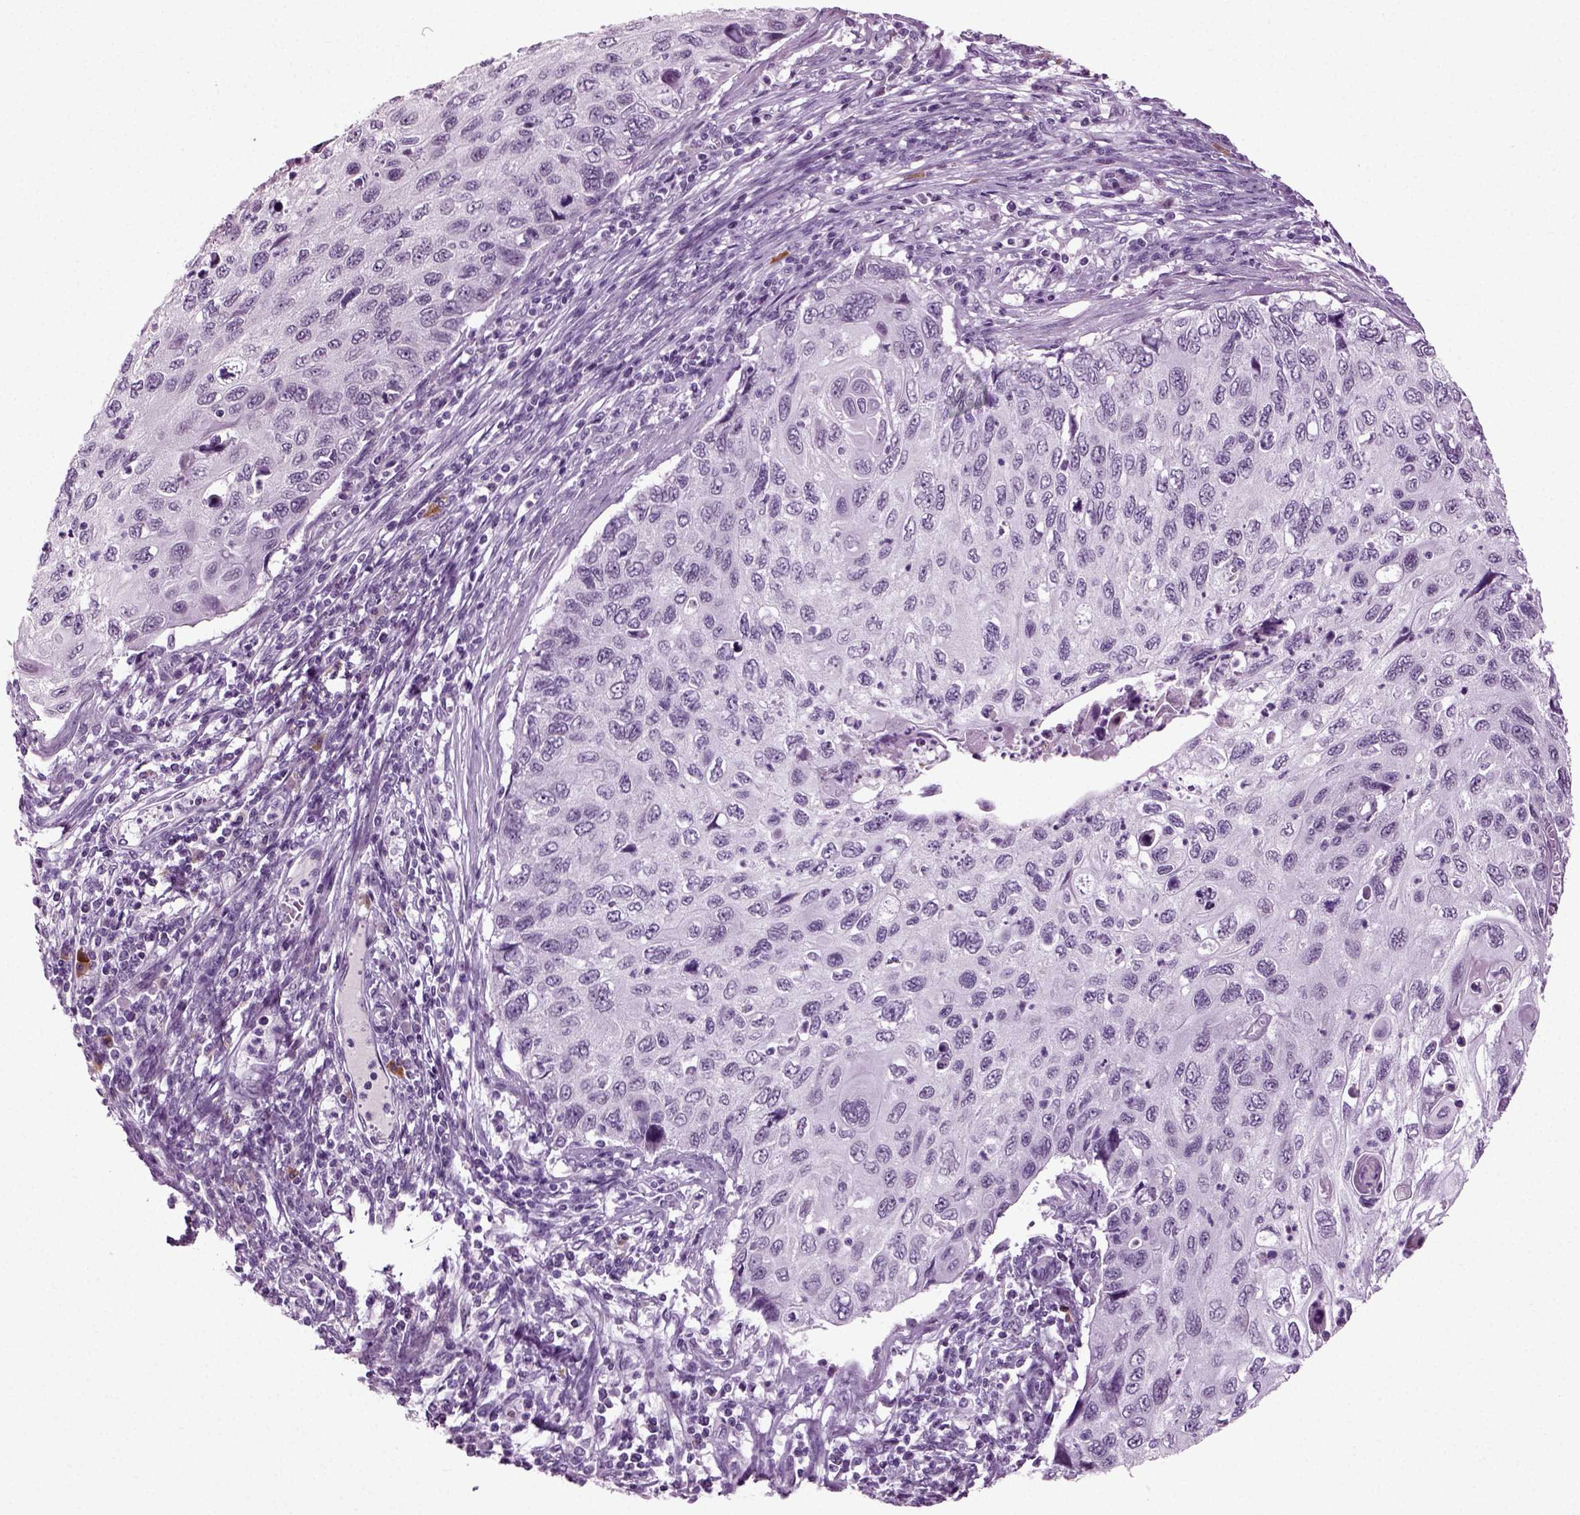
{"staining": {"intensity": "negative", "quantity": "none", "location": "none"}, "tissue": "cervical cancer", "cell_type": "Tumor cells", "image_type": "cancer", "snomed": [{"axis": "morphology", "description": "Squamous cell carcinoma, NOS"}, {"axis": "topography", "description": "Cervix"}], "caption": "High power microscopy micrograph of an IHC histopathology image of squamous cell carcinoma (cervical), revealing no significant expression in tumor cells.", "gene": "PRLH", "patient": {"sex": "female", "age": 70}}